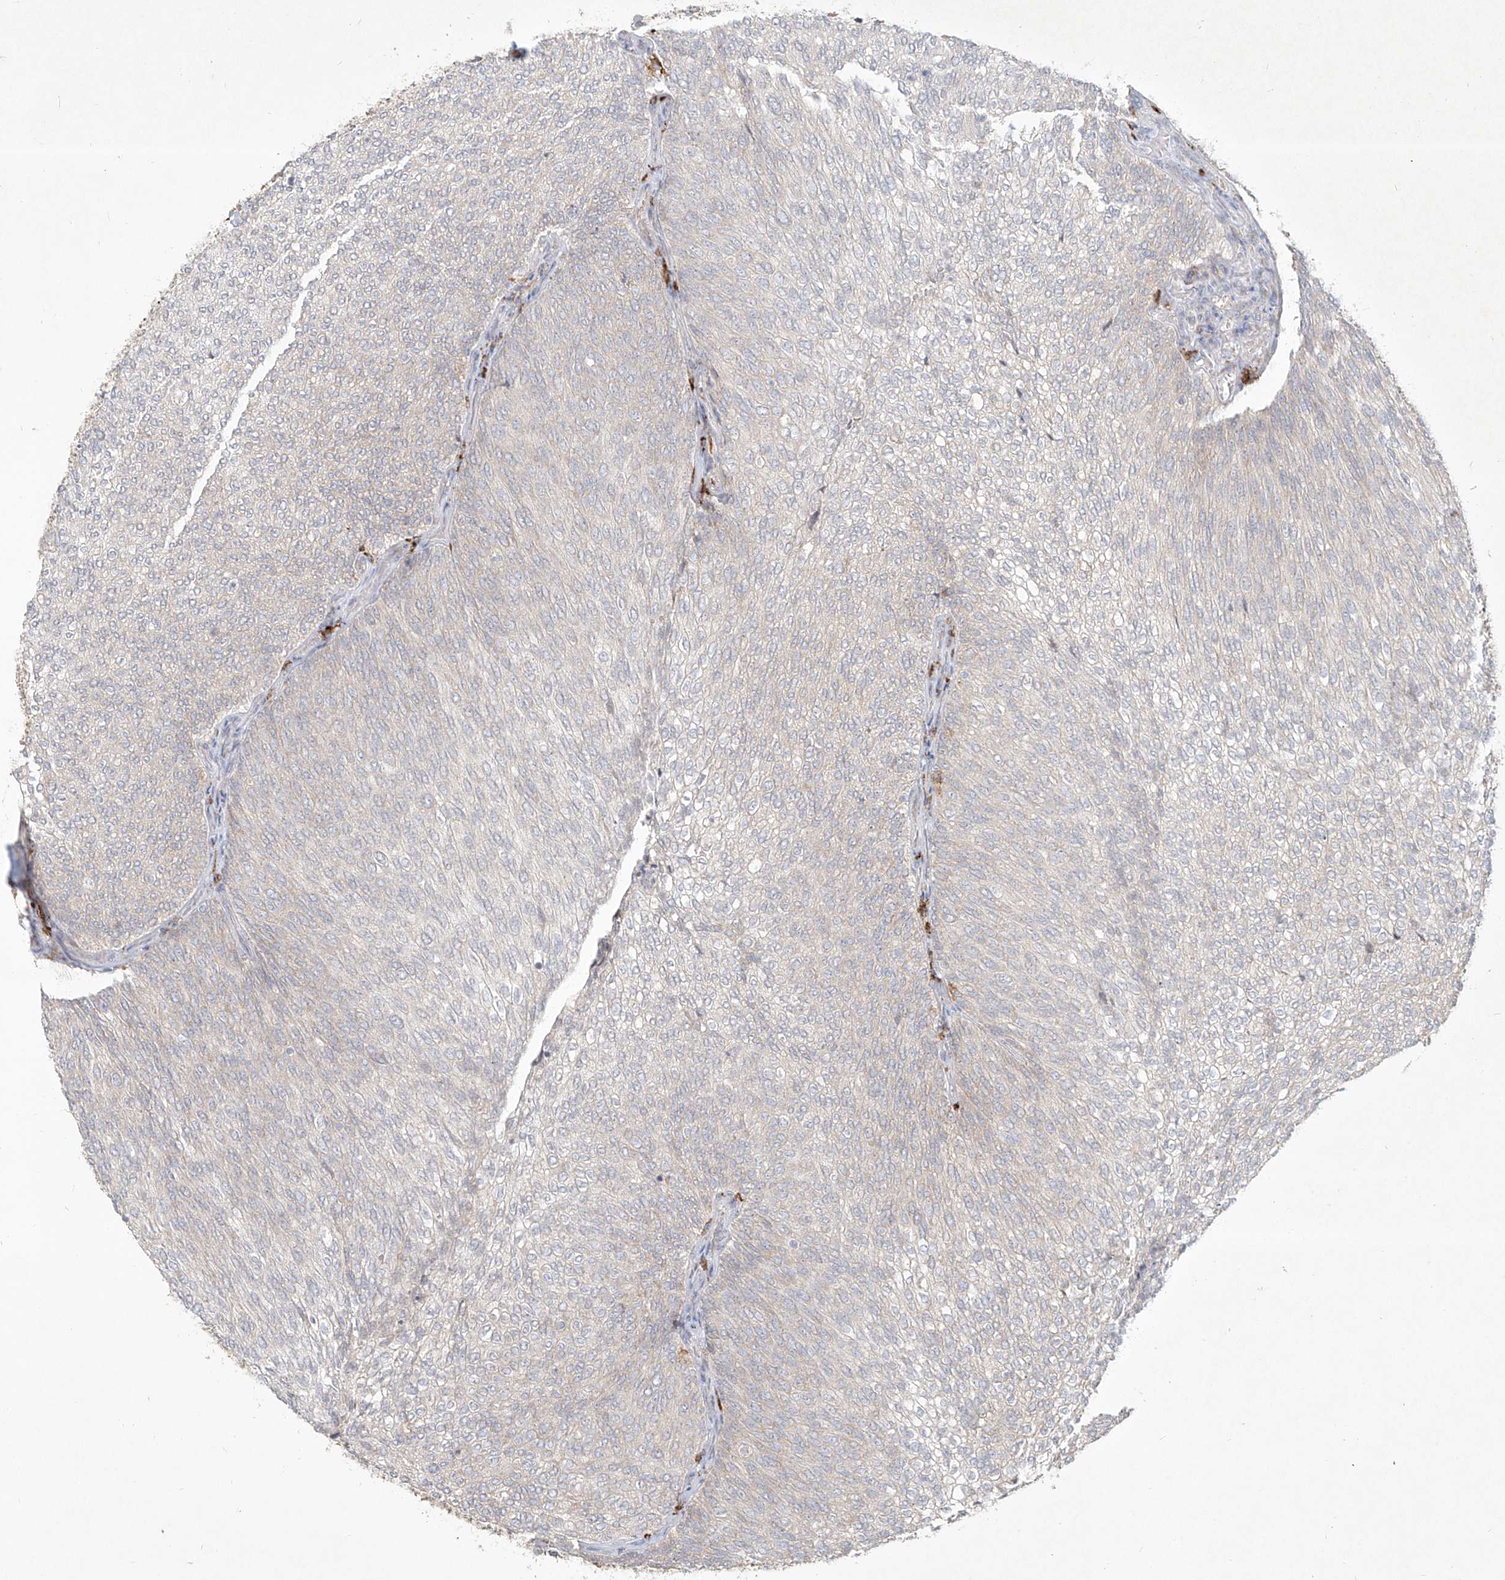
{"staining": {"intensity": "weak", "quantity": "<25%", "location": "cytoplasmic/membranous"}, "tissue": "urothelial cancer", "cell_type": "Tumor cells", "image_type": "cancer", "snomed": [{"axis": "morphology", "description": "Urothelial carcinoma, Low grade"}, {"axis": "topography", "description": "Urinary bladder"}], "caption": "Micrograph shows no protein staining in tumor cells of urothelial carcinoma (low-grade) tissue.", "gene": "CD209", "patient": {"sex": "female", "age": 79}}